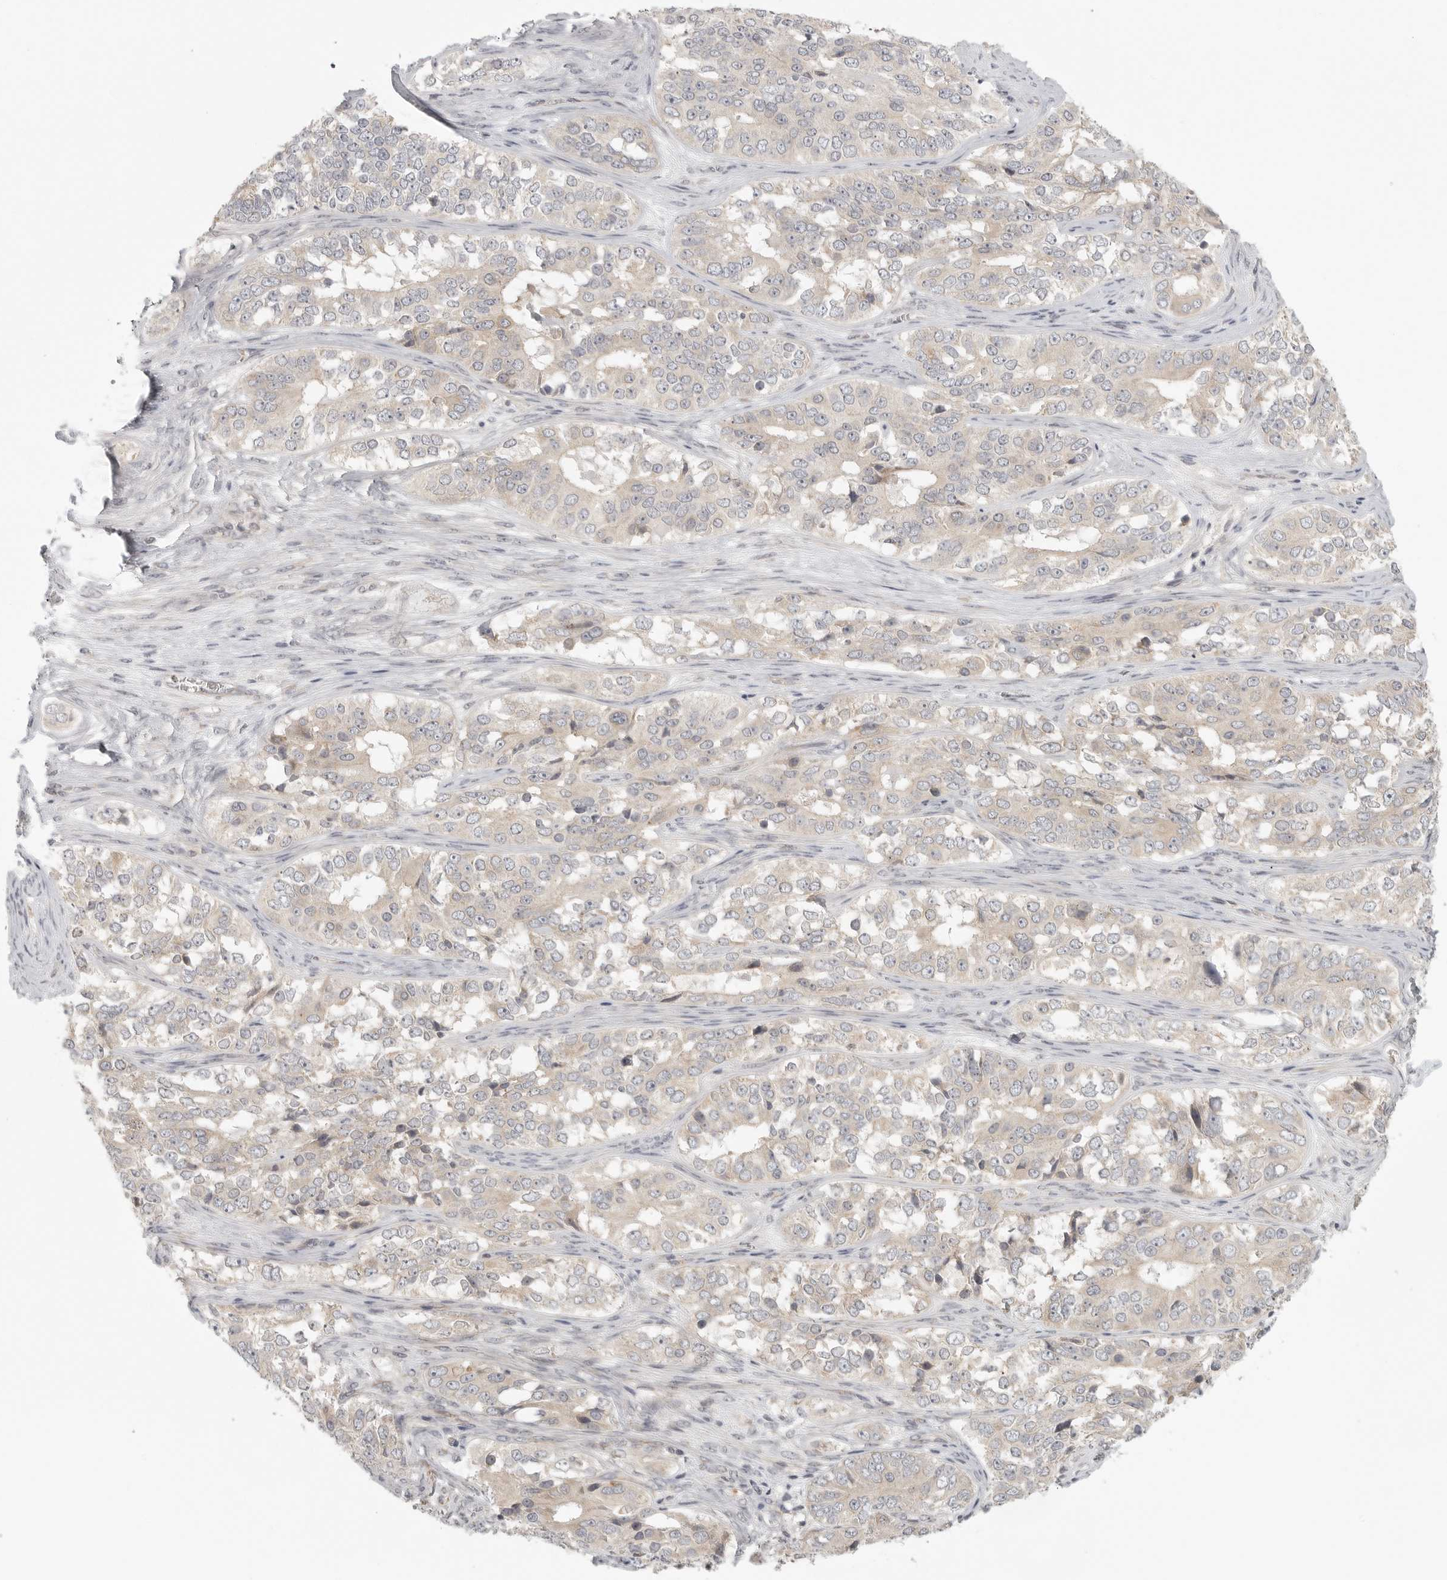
{"staining": {"intensity": "negative", "quantity": "none", "location": "none"}, "tissue": "ovarian cancer", "cell_type": "Tumor cells", "image_type": "cancer", "snomed": [{"axis": "morphology", "description": "Carcinoma, endometroid"}, {"axis": "topography", "description": "Ovary"}], "caption": "Tumor cells show no significant positivity in ovarian endometroid carcinoma. (Brightfield microscopy of DAB (3,3'-diaminobenzidine) immunohistochemistry at high magnification).", "gene": "CCPG1", "patient": {"sex": "female", "age": 51}}